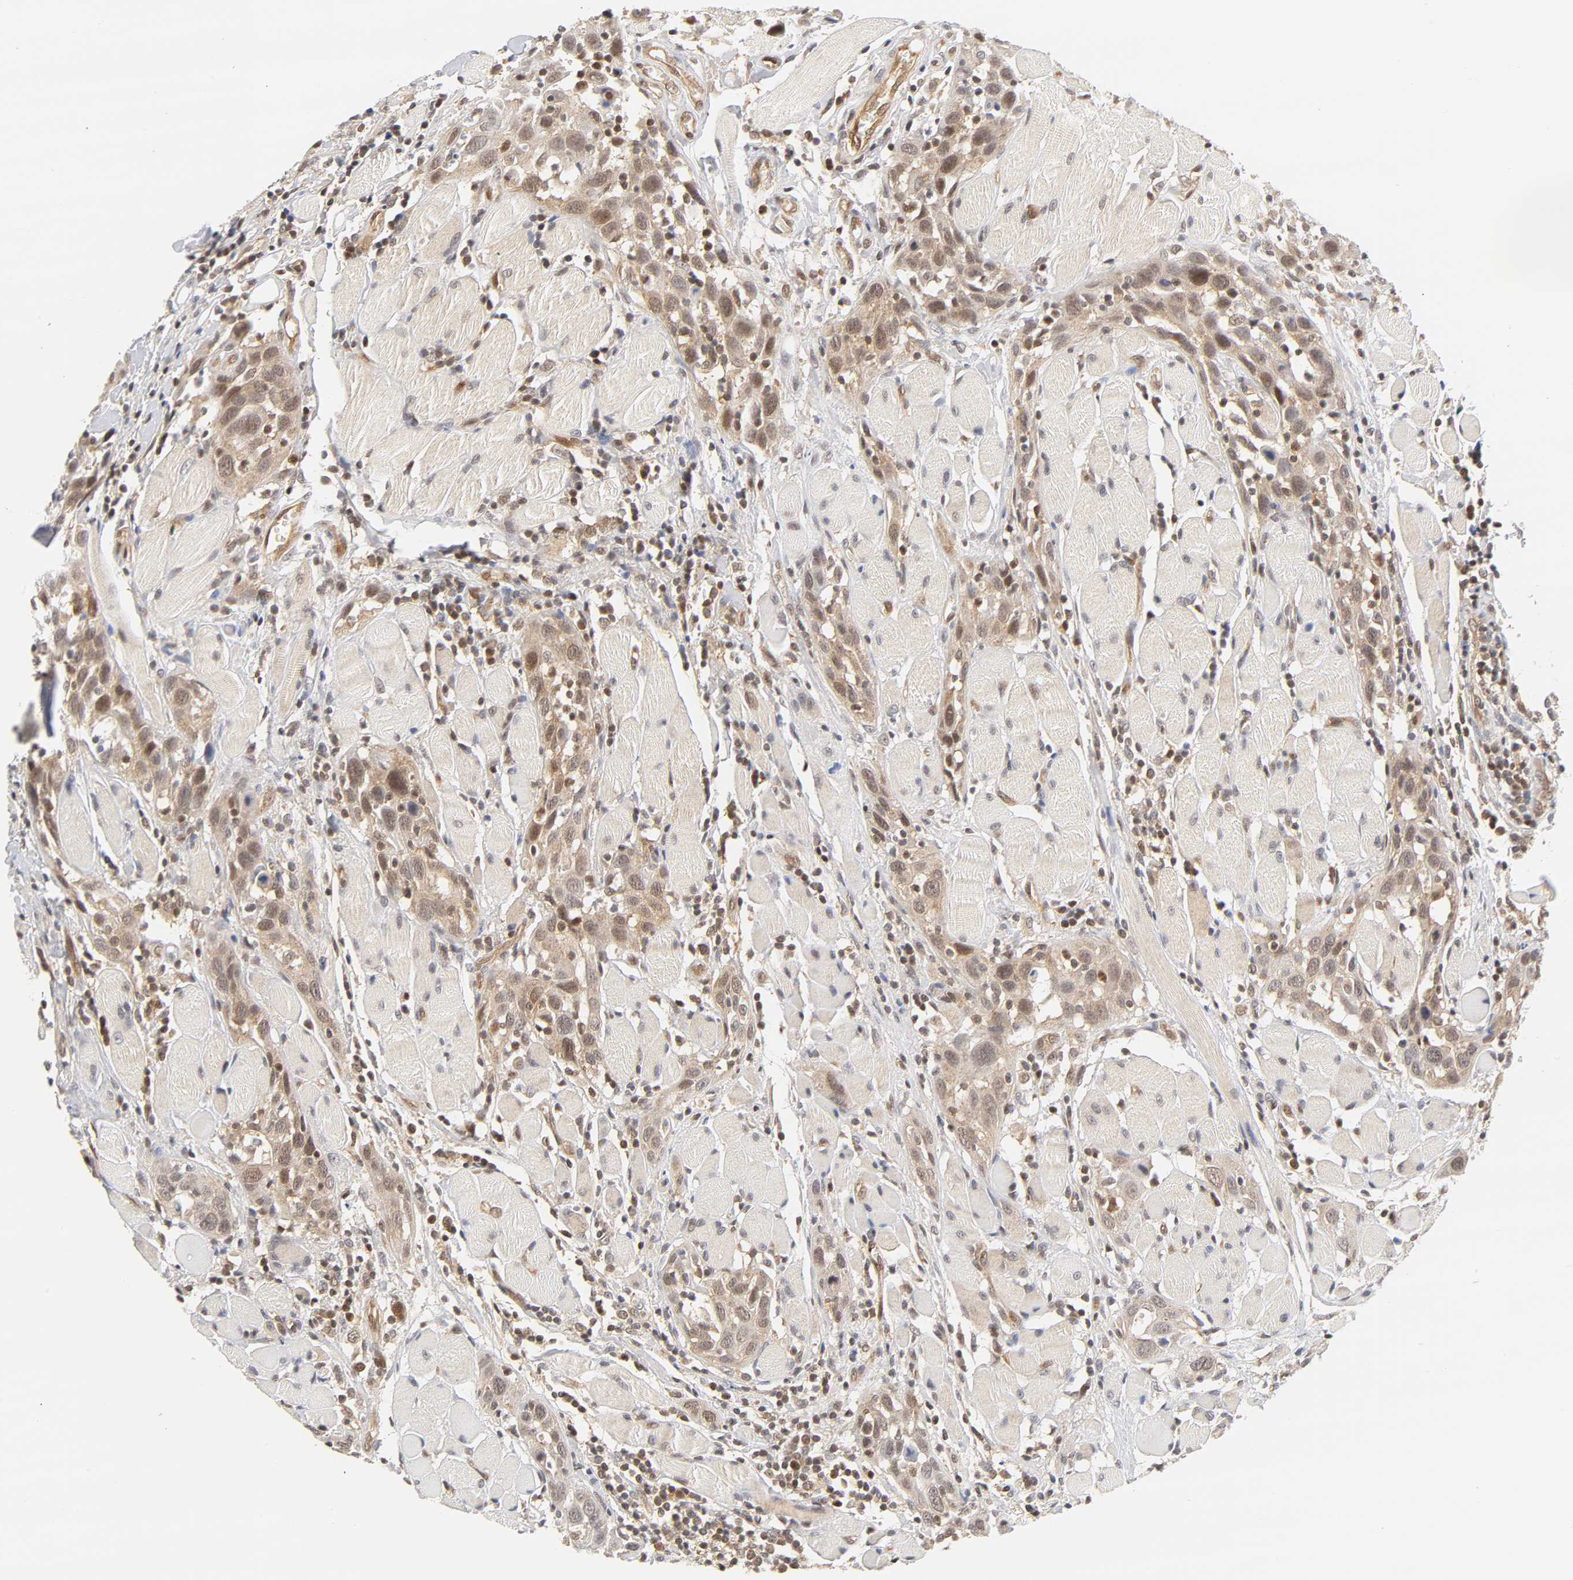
{"staining": {"intensity": "weak", "quantity": ">75%", "location": "cytoplasmic/membranous,nuclear"}, "tissue": "head and neck cancer", "cell_type": "Tumor cells", "image_type": "cancer", "snomed": [{"axis": "morphology", "description": "Squamous cell carcinoma, NOS"}, {"axis": "topography", "description": "Oral tissue"}, {"axis": "topography", "description": "Head-Neck"}], "caption": "Tumor cells demonstrate low levels of weak cytoplasmic/membranous and nuclear expression in approximately >75% of cells in human squamous cell carcinoma (head and neck).", "gene": "CDC37", "patient": {"sex": "female", "age": 50}}